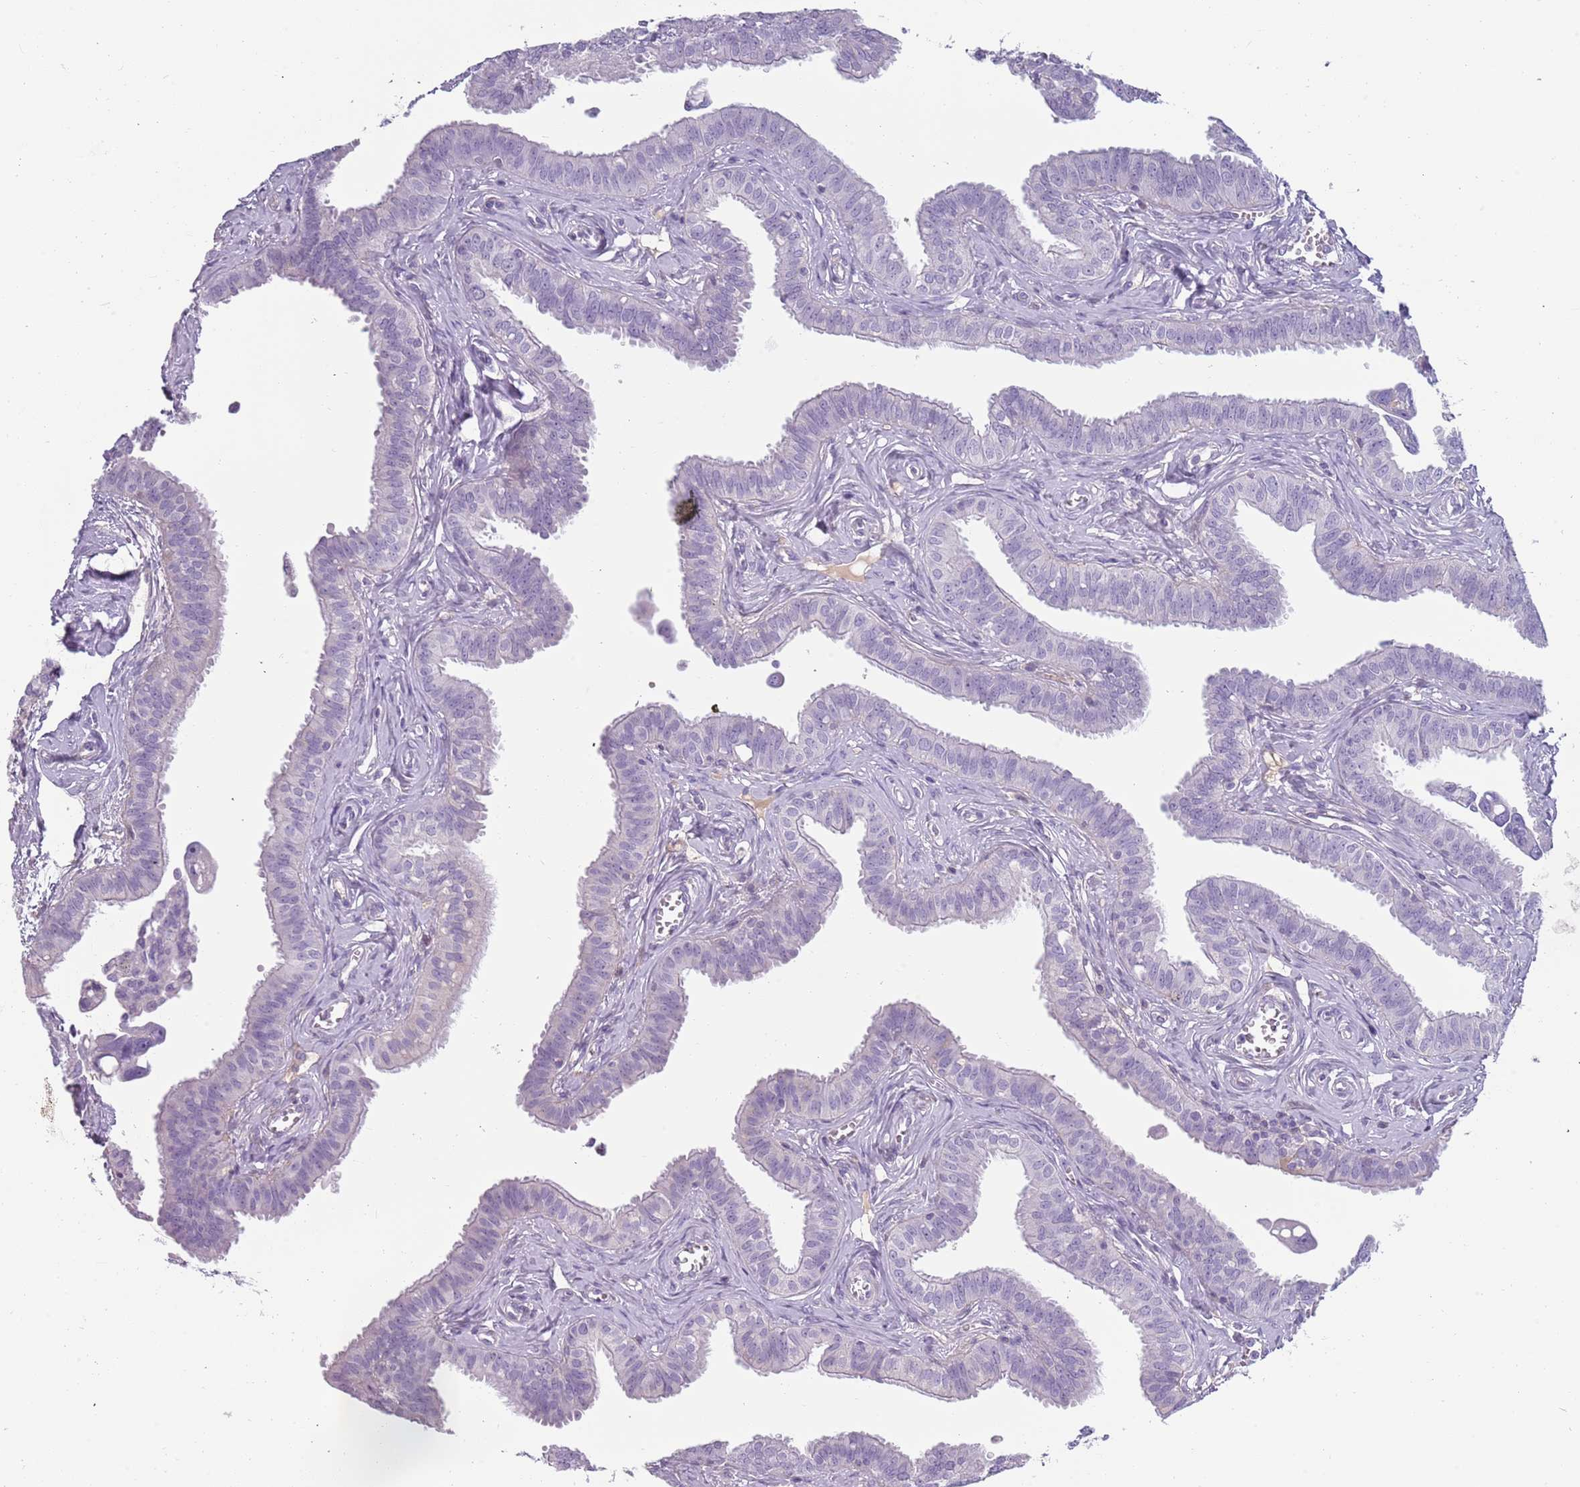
{"staining": {"intensity": "negative", "quantity": "none", "location": "none"}, "tissue": "fallopian tube", "cell_type": "Glandular cells", "image_type": "normal", "snomed": [{"axis": "morphology", "description": "Normal tissue, NOS"}, {"axis": "morphology", "description": "Carcinoma, NOS"}, {"axis": "topography", "description": "Fallopian tube"}, {"axis": "topography", "description": "Ovary"}], "caption": "Immunohistochemistry of normal fallopian tube exhibits no staining in glandular cells. (Brightfield microscopy of DAB immunohistochemistry at high magnification).", "gene": "TNFRSF6B", "patient": {"sex": "female", "age": 59}}